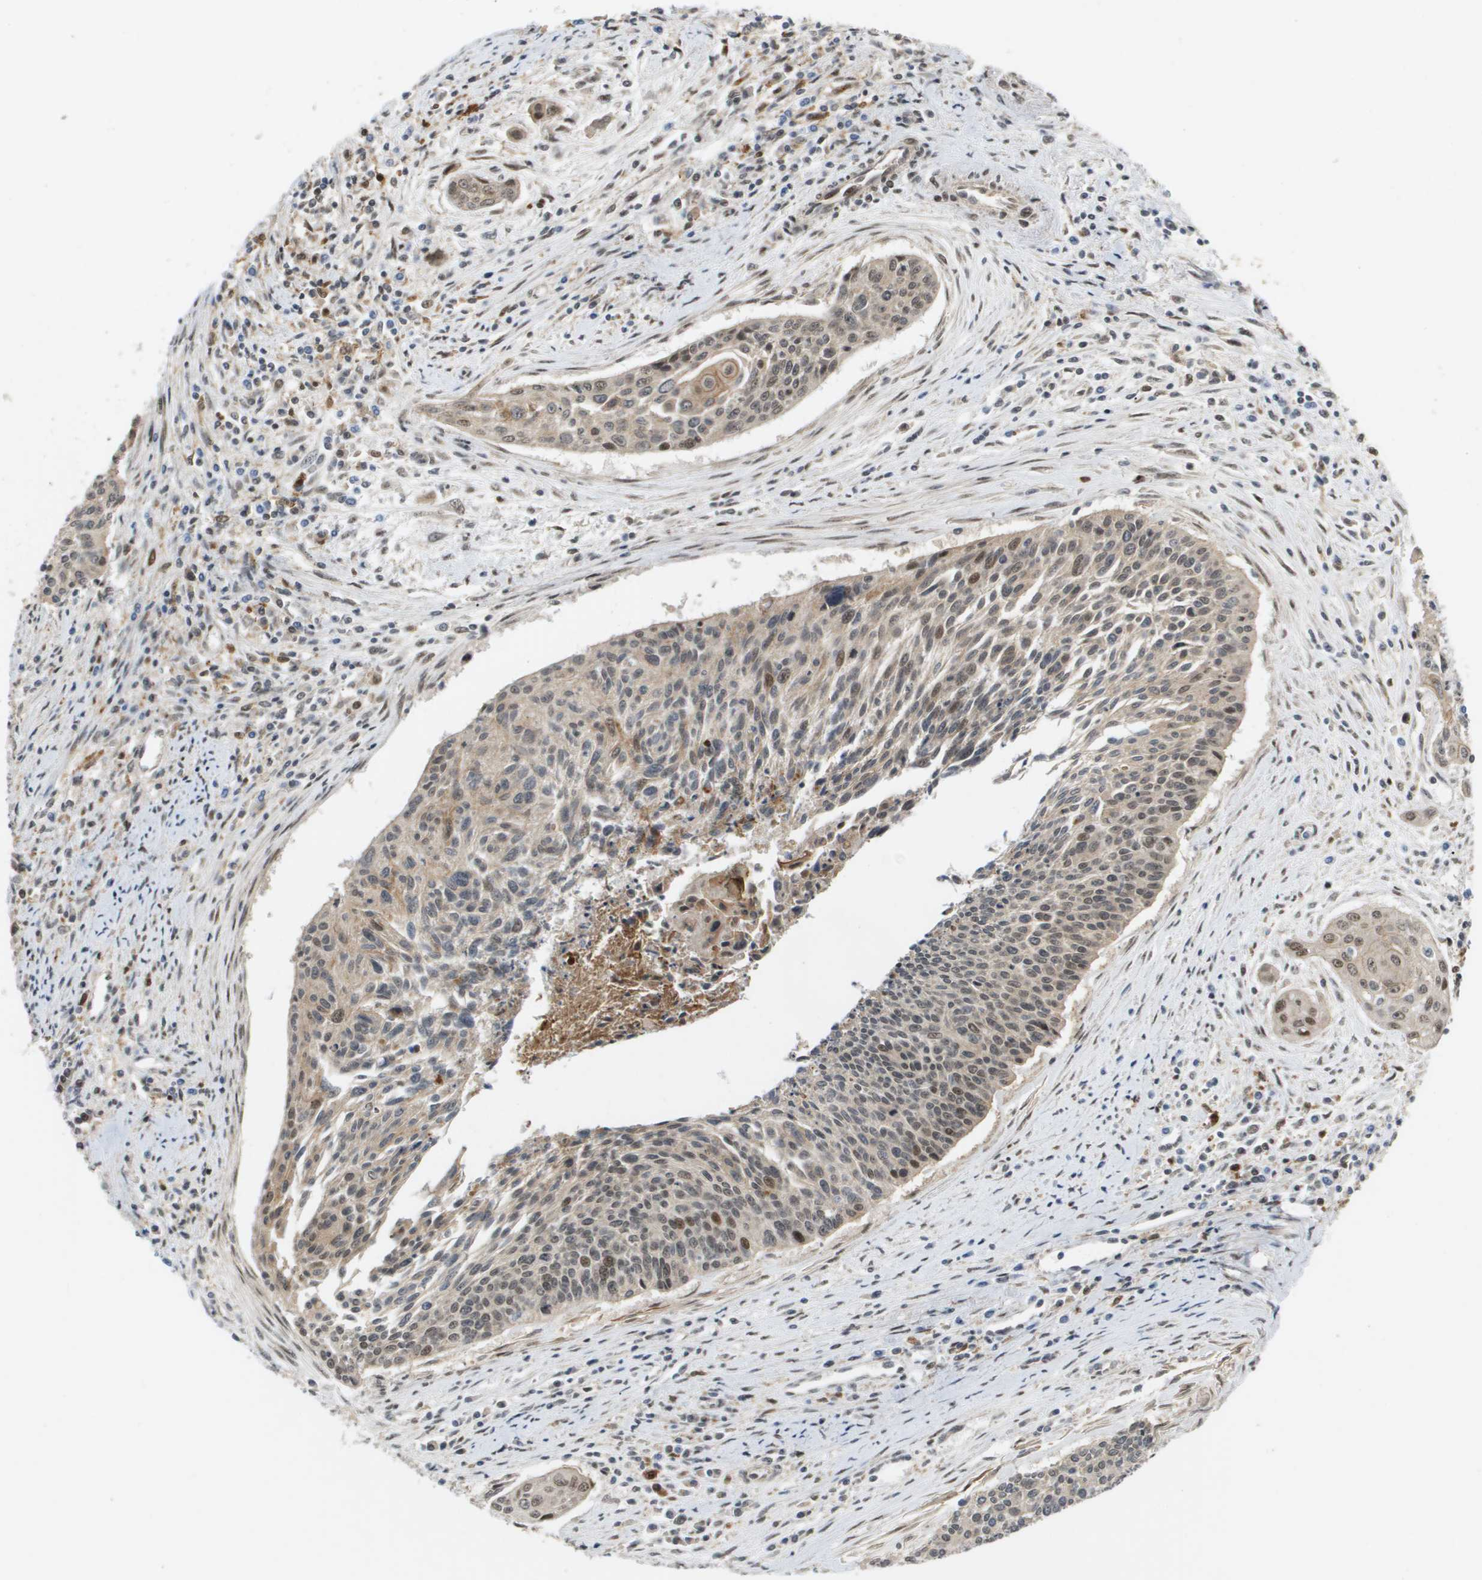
{"staining": {"intensity": "weak", "quantity": "25%-75%", "location": "cytoplasmic/membranous,nuclear"}, "tissue": "cervical cancer", "cell_type": "Tumor cells", "image_type": "cancer", "snomed": [{"axis": "morphology", "description": "Squamous cell carcinoma, NOS"}, {"axis": "topography", "description": "Cervix"}], "caption": "Protein expression analysis of cervical squamous cell carcinoma displays weak cytoplasmic/membranous and nuclear positivity in approximately 25%-75% of tumor cells.", "gene": "PDGFB", "patient": {"sex": "female", "age": 55}}